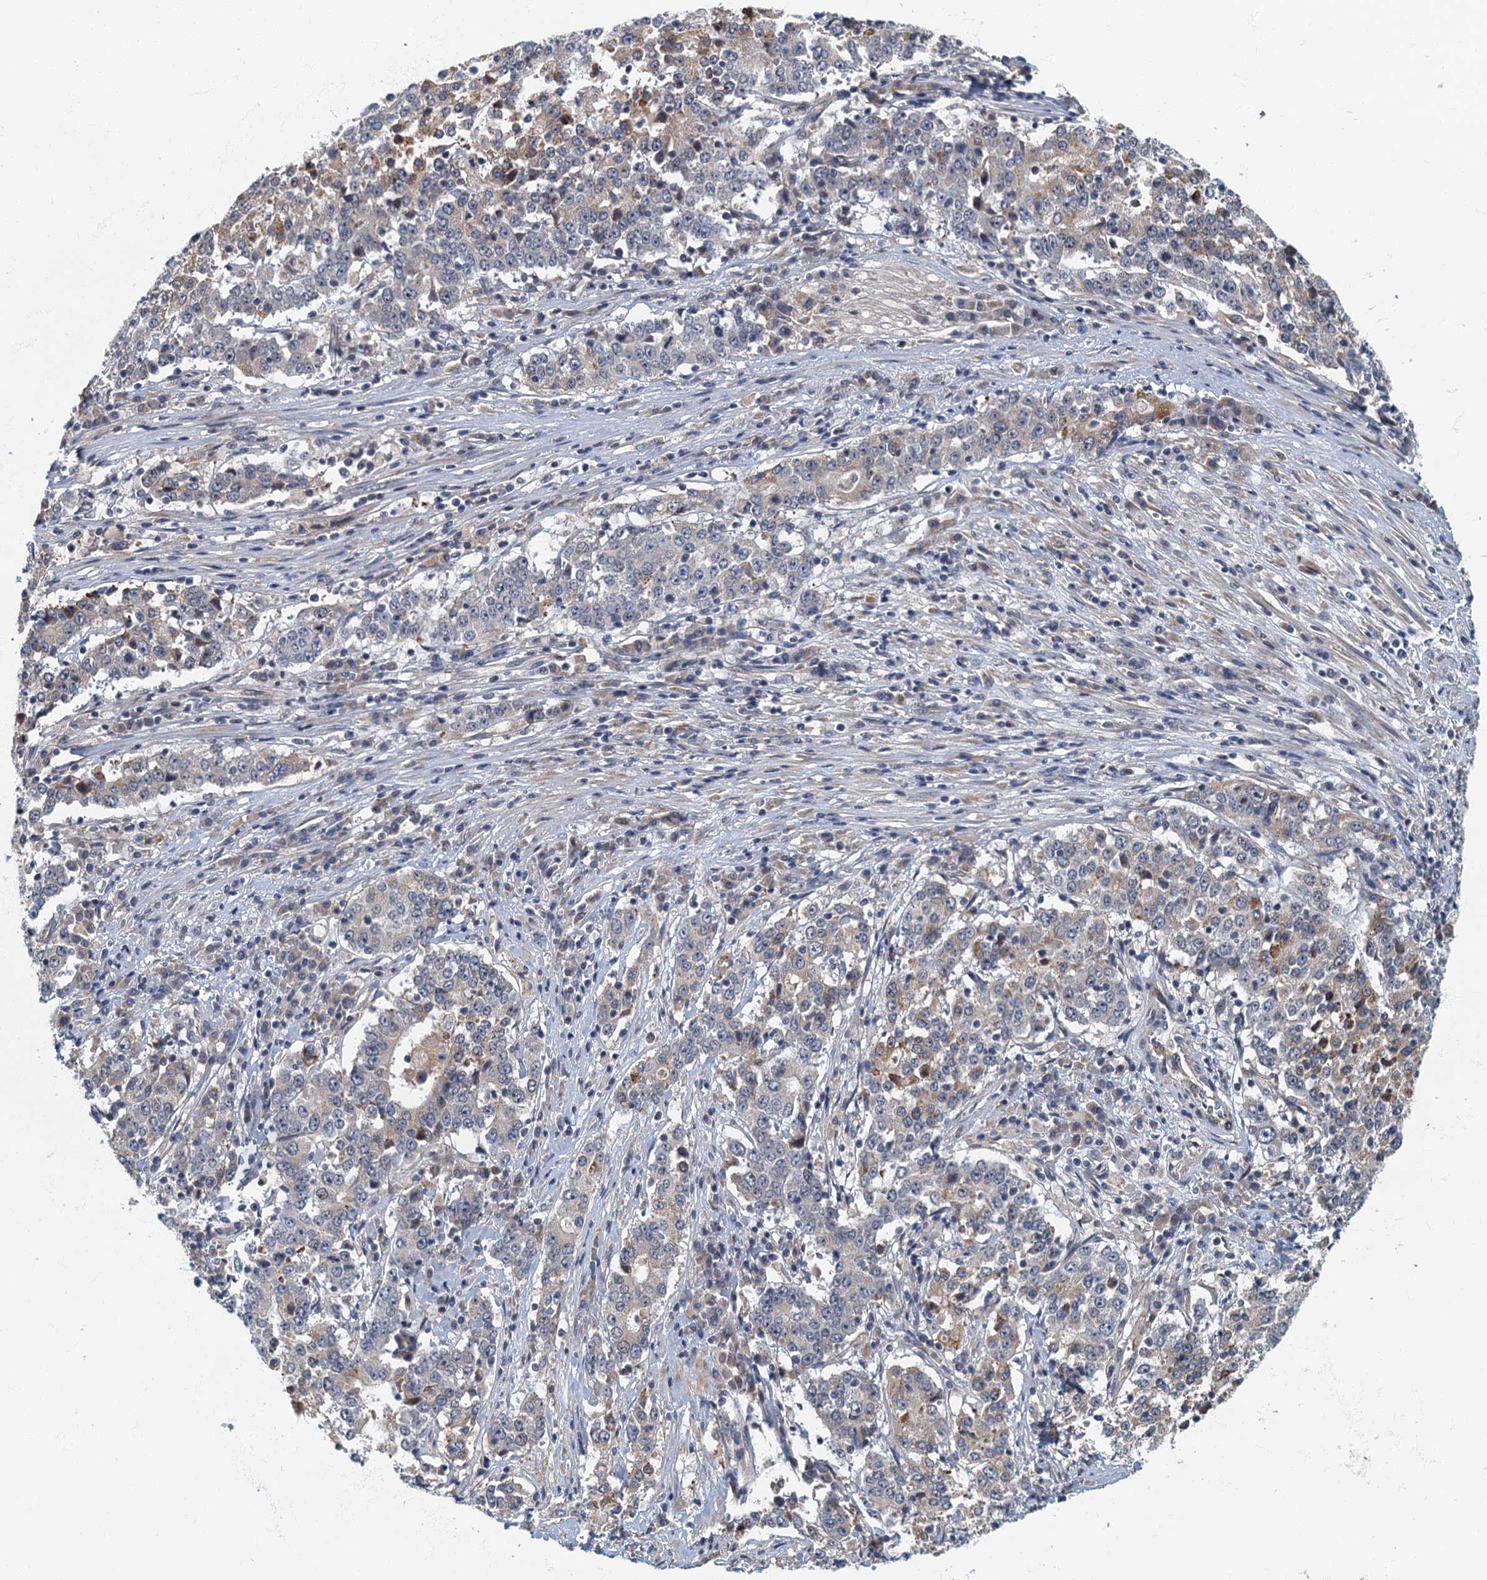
{"staining": {"intensity": "negative", "quantity": "none", "location": "none"}, "tissue": "stomach cancer", "cell_type": "Tumor cells", "image_type": "cancer", "snomed": [{"axis": "morphology", "description": "Adenocarcinoma, NOS"}, {"axis": "topography", "description": "Stomach"}], "caption": "High magnification brightfield microscopy of stomach cancer stained with DAB (3,3'-diaminobenzidine) (brown) and counterstained with hematoxylin (blue): tumor cells show no significant positivity.", "gene": "CKAP2L", "patient": {"sex": "male", "age": 59}}